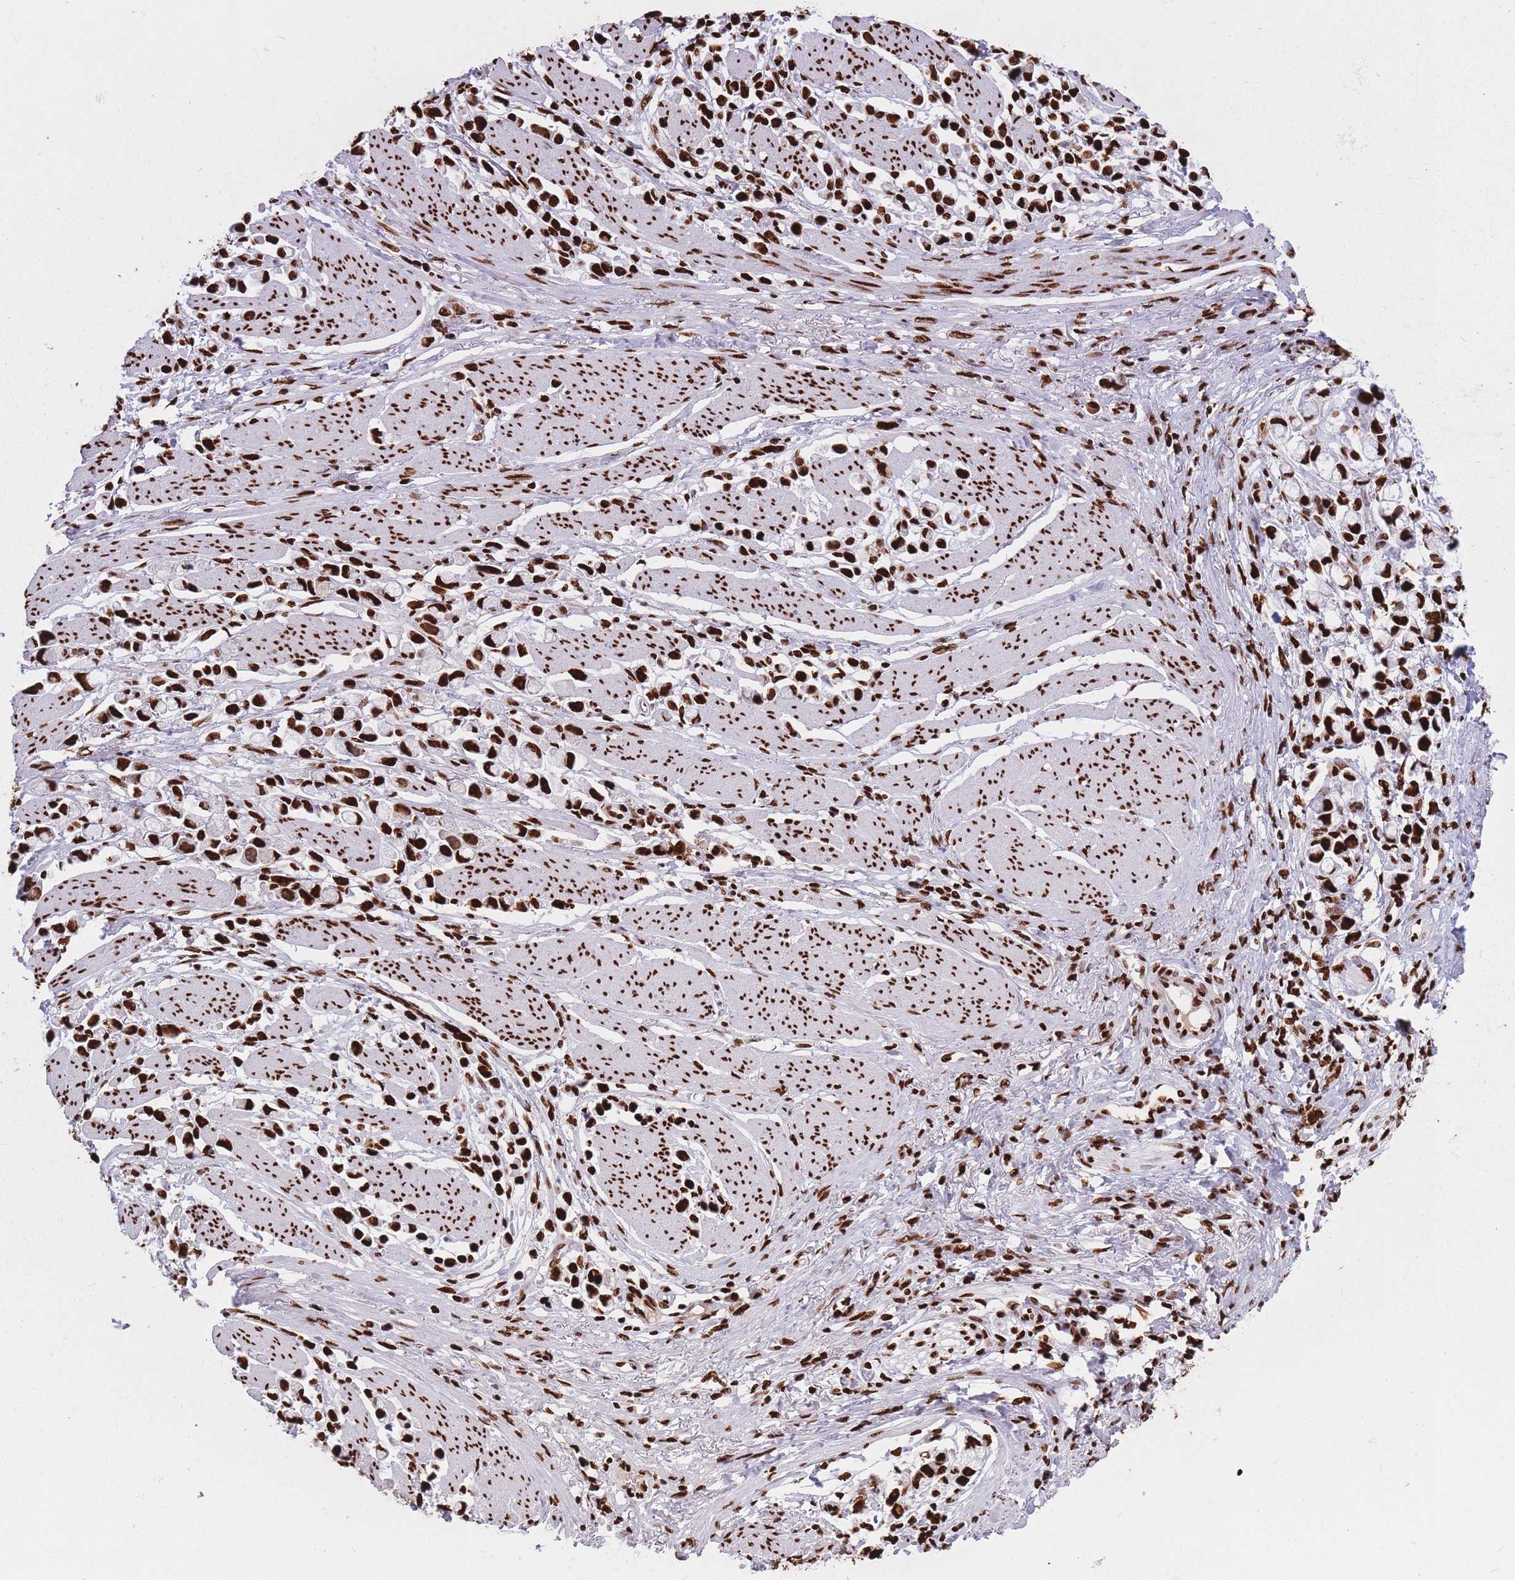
{"staining": {"intensity": "strong", "quantity": ">75%", "location": "nuclear"}, "tissue": "stomach cancer", "cell_type": "Tumor cells", "image_type": "cancer", "snomed": [{"axis": "morphology", "description": "Adenocarcinoma, NOS"}, {"axis": "topography", "description": "Stomach"}], "caption": "Strong nuclear protein staining is identified in about >75% of tumor cells in stomach adenocarcinoma. Immunohistochemistry (ihc) stains the protein of interest in brown and the nuclei are stained blue.", "gene": "HNRNPUL1", "patient": {"sex": "female", "age": 81}}